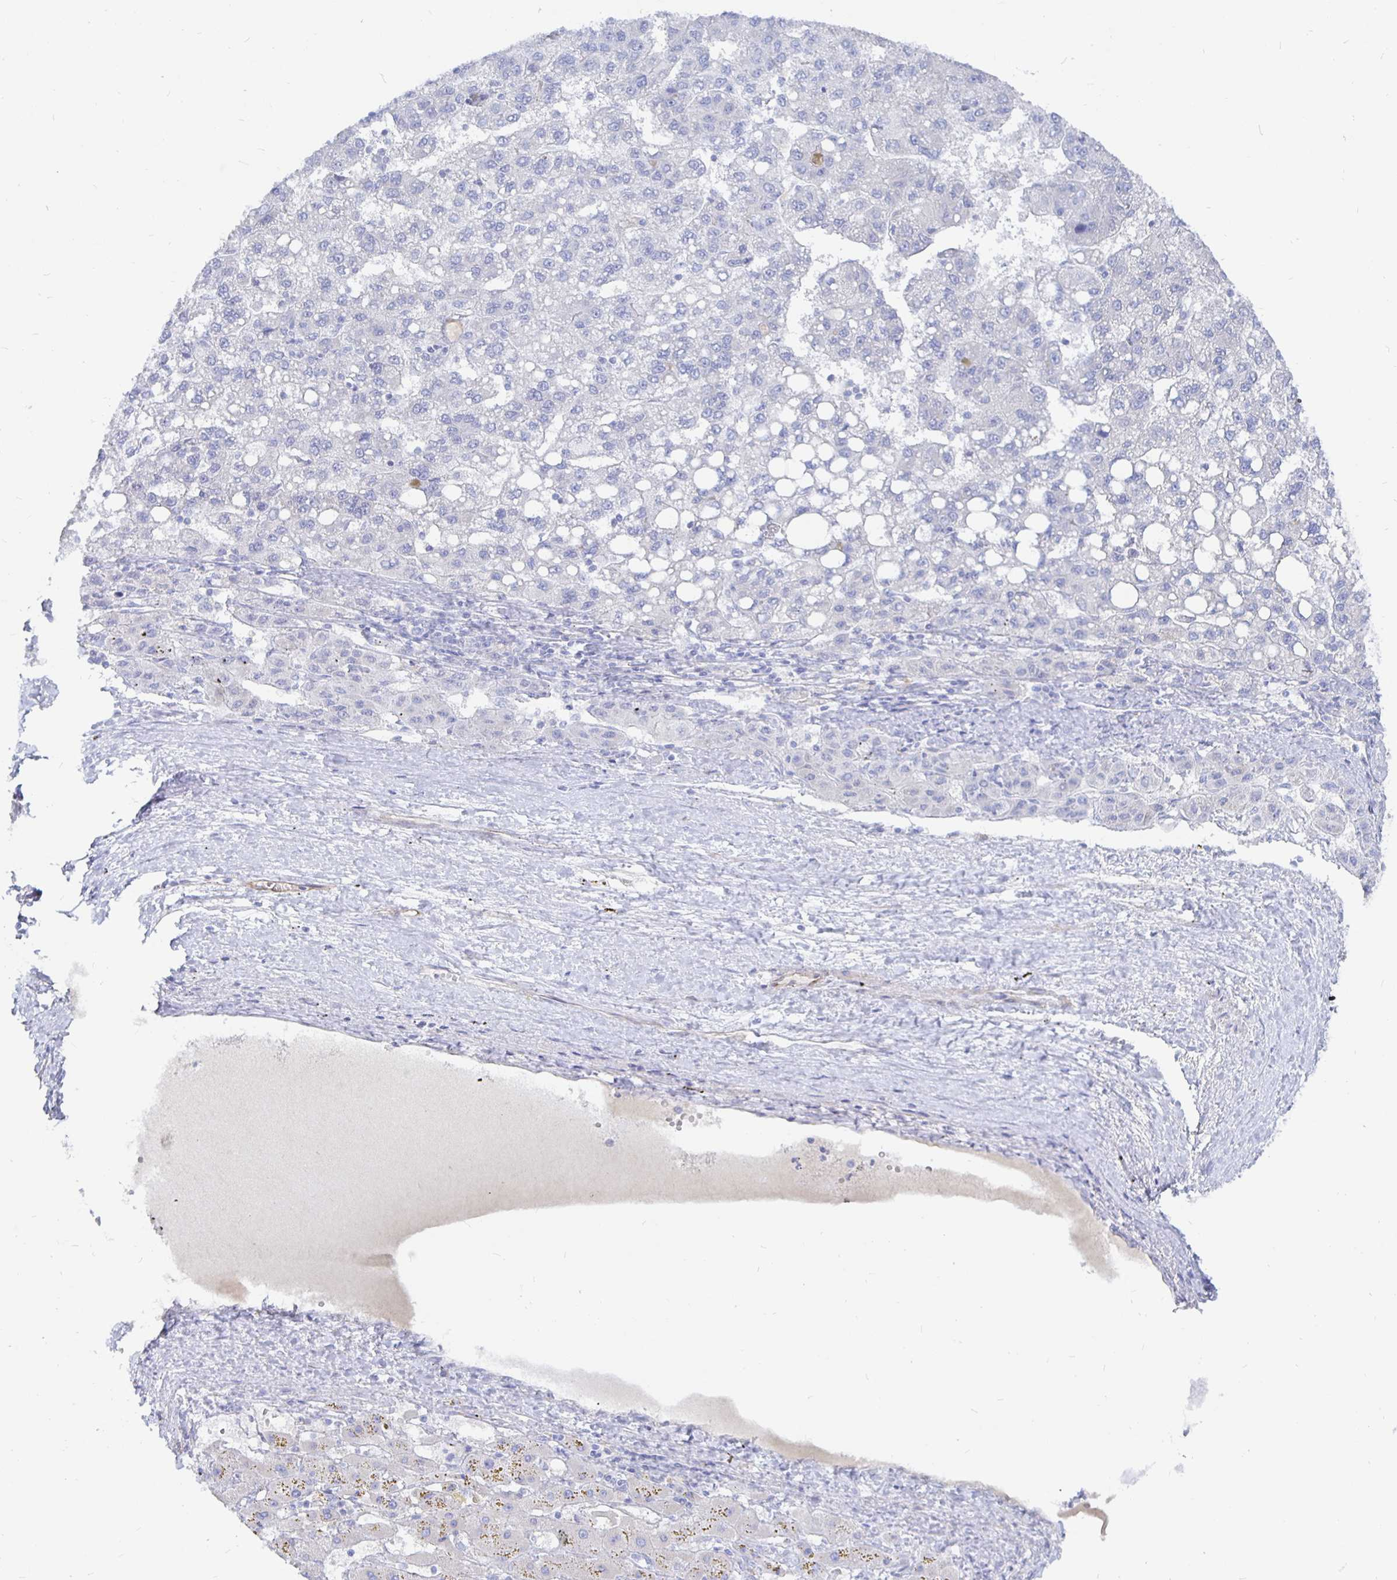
{"staining": {"intensity": "negative", "quantity": "none", "location": "none"}, "tissue": "liver cancer", "cell_type": "Tumor cells", "image_type": "cancer", "snomed": [{"axis": "morphology", "description": "Carcinoma, Hepatocellular, NOS"}, {"axis": "topography", "description": "Liver"}], "caption": "This is a micrograph of immunohistochemistry (IHC) staining of hepatocellular carcinoma (liver), which shows no positivity in tumor cells.", "gene": "COX16", "patient": {"sex": "female", "age": 82}}